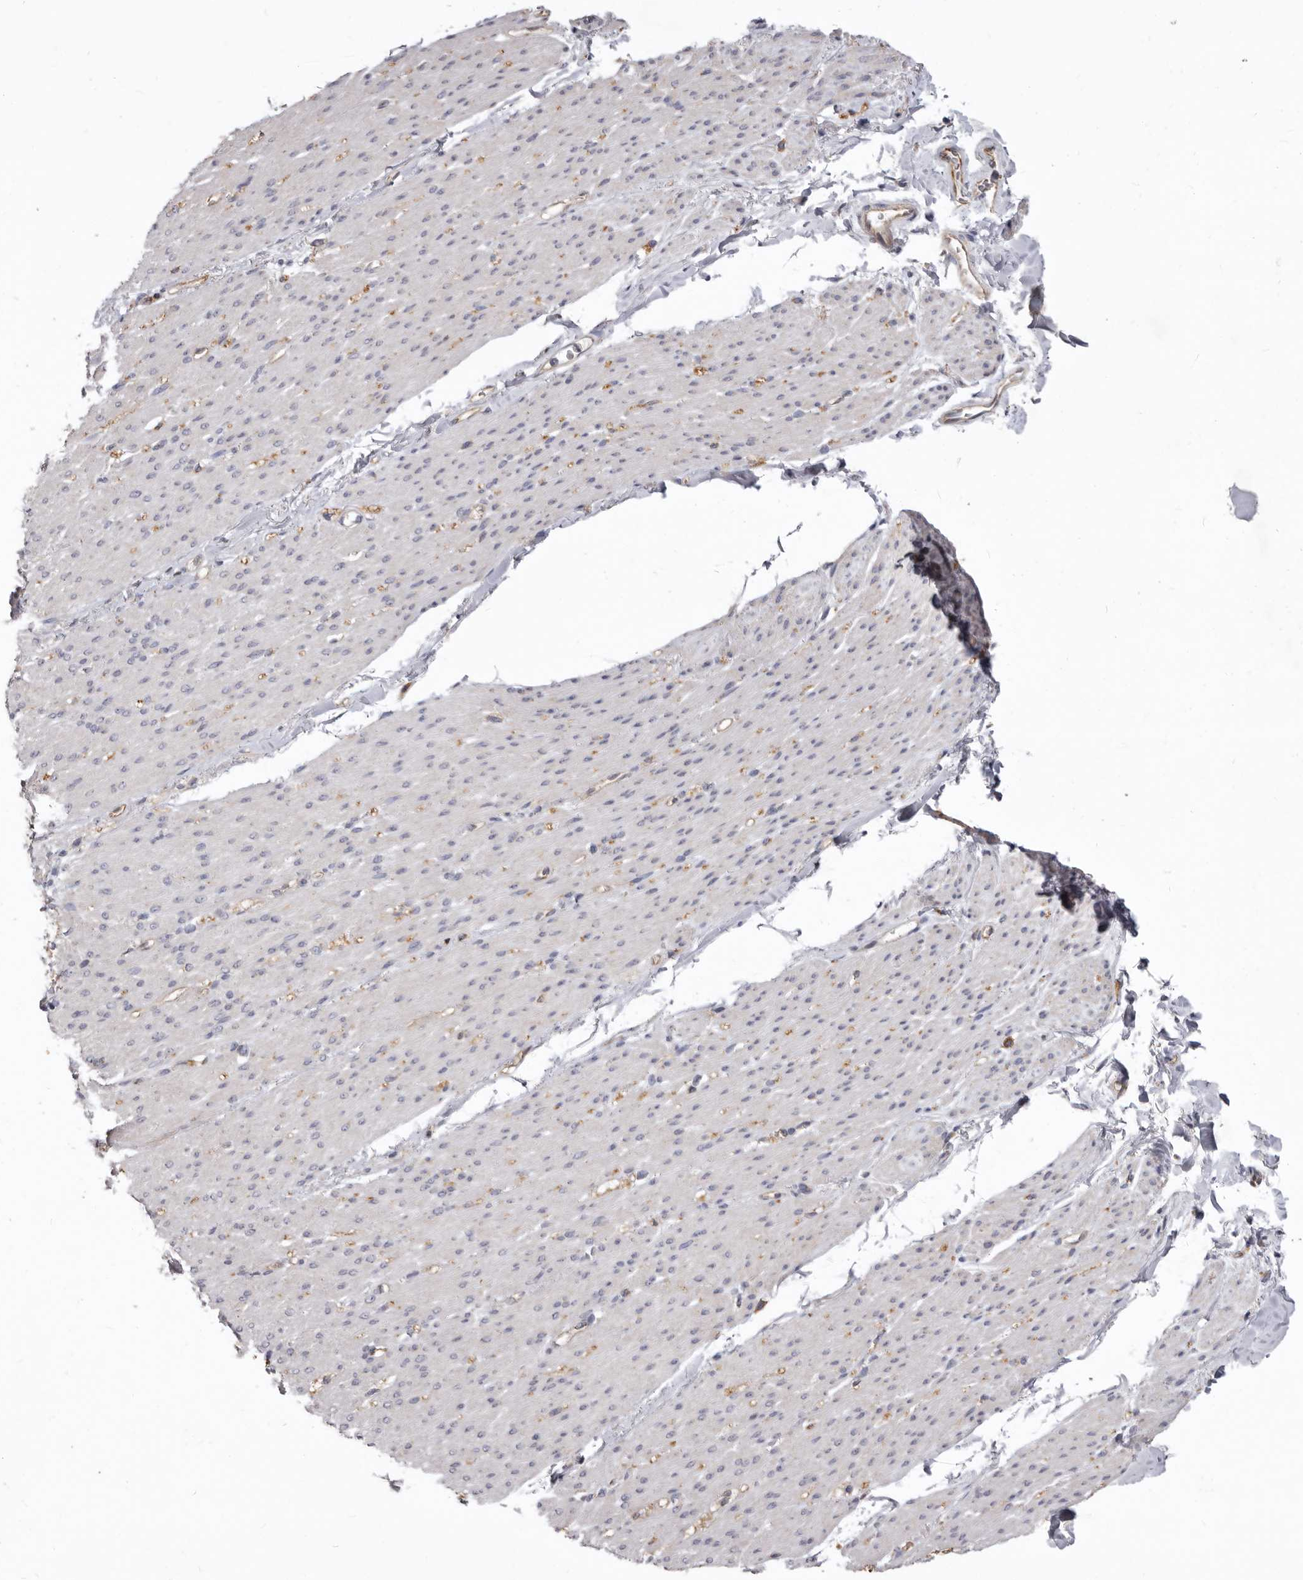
{"staining": {"intensity": "weak", "quantity": "<25%", "location": "cytoplasmic/membranous"}, "tissue": "smooth muscle", "cell_type": "Smooth muscle cells", "image_type": "normal", "snomed": [{"axis": "morphology", "description": "Normal tissue, NOS"}, {"axis": "topography", "description": "Colon"}, {"axis": "topography", "description": "Peripheral nerve tissue"}], "caption": "A photomicrograph of smooth muscle stained for a protein demonstrates no brown staining in smooth muscle cells. (Stains: DAB immunohistochemistry with hematoxylin counter stain, Microscopy: brightfield microscopy at high magnification).", "gene": "FMO2", "patient": {"sex": "female", "age": 61}}